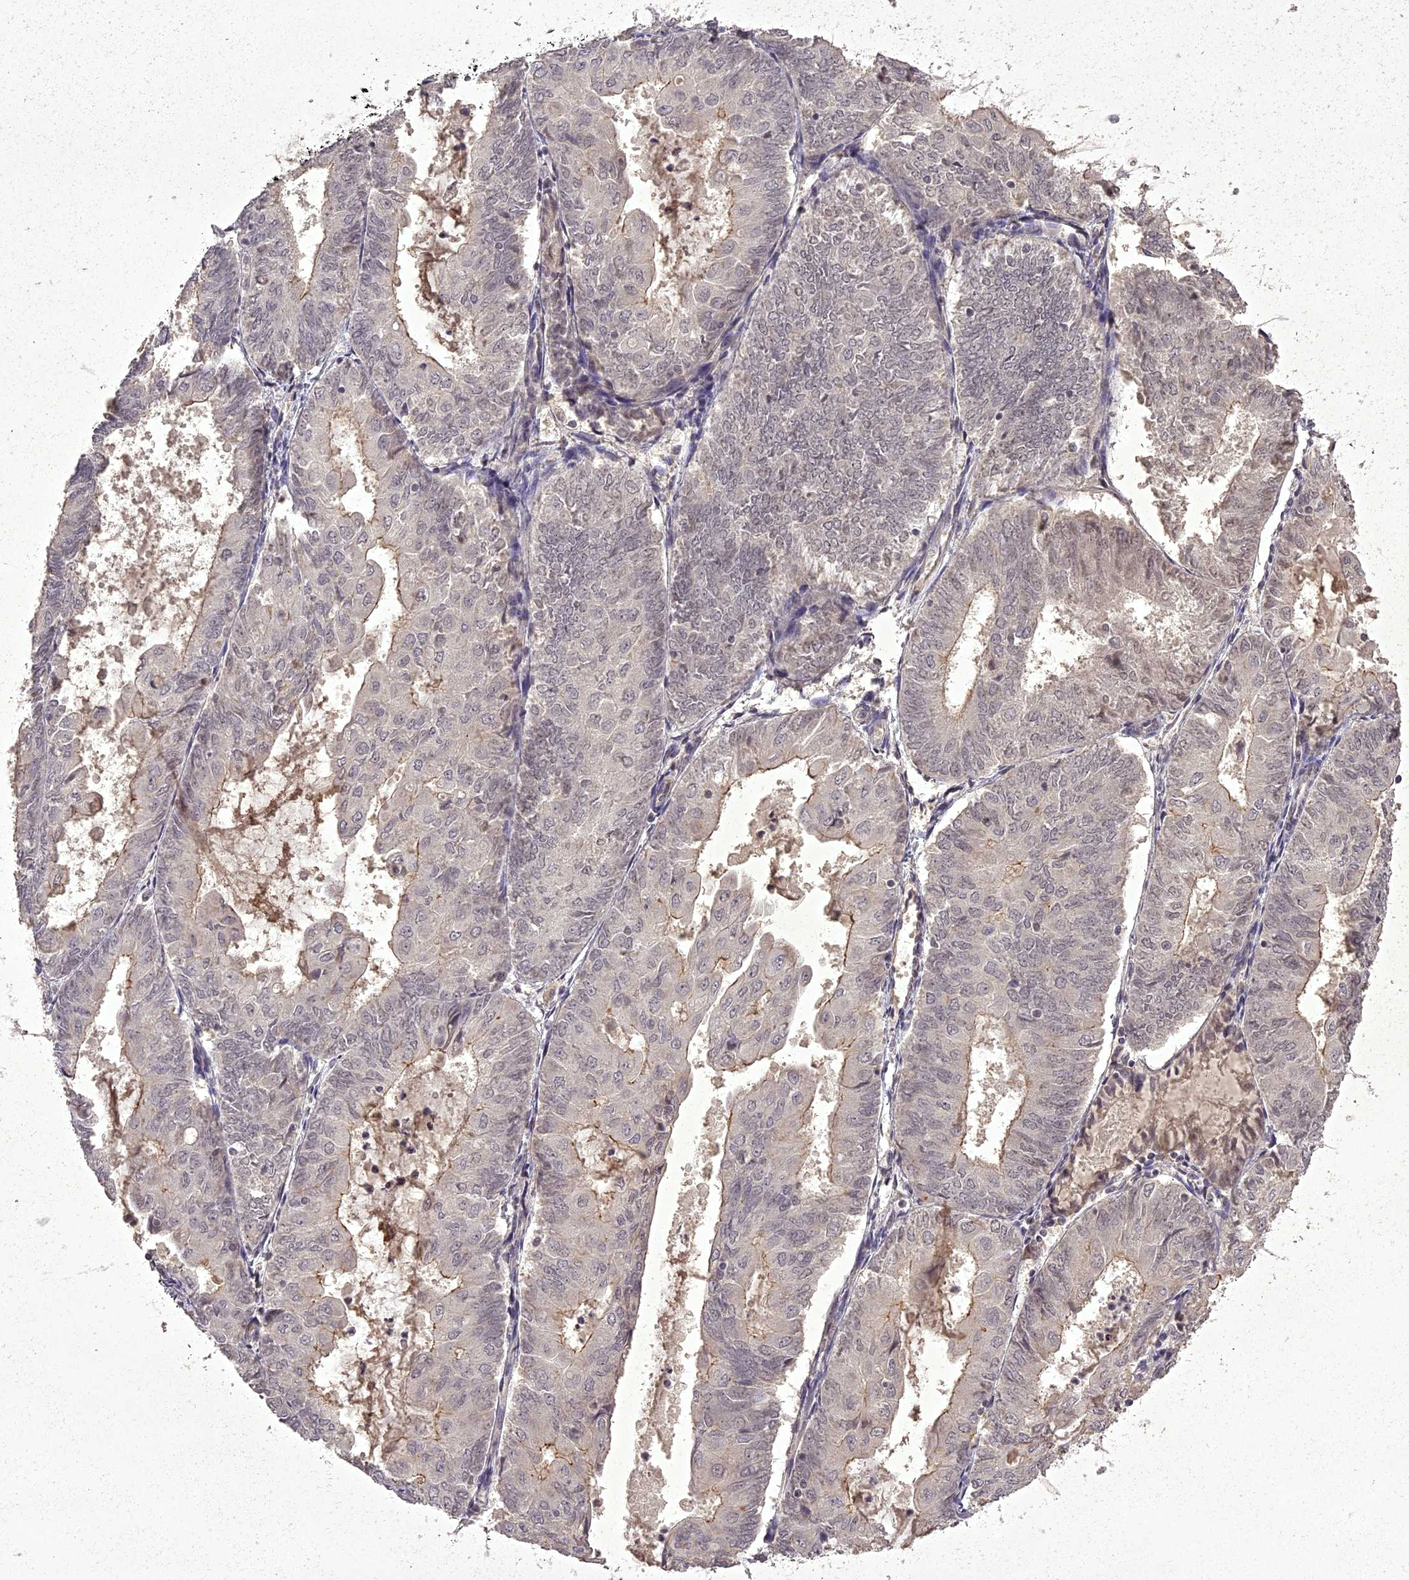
{"staining": {"intensity": "moderate", "quantity": "<25%", "location": "cytoplasmic/membranous"}, "tissue": "endometrial cancer", "cell_type": "Tumor cells", "image_type": "cancer", "snomed": [{"axis": "morphology", "description": "Adenocarcinoma, NOS"}, {"axis": "topography", "description": "Endometrium"}], "caption": "Endometrial adenocarcinoma was stained to show a protein in brown. There is low levels of moderate cytoplasmic/membranous staining in about <25% of tumor cells.", "gene": "ING5", "patient": {"sex": "female", "age": 81}}